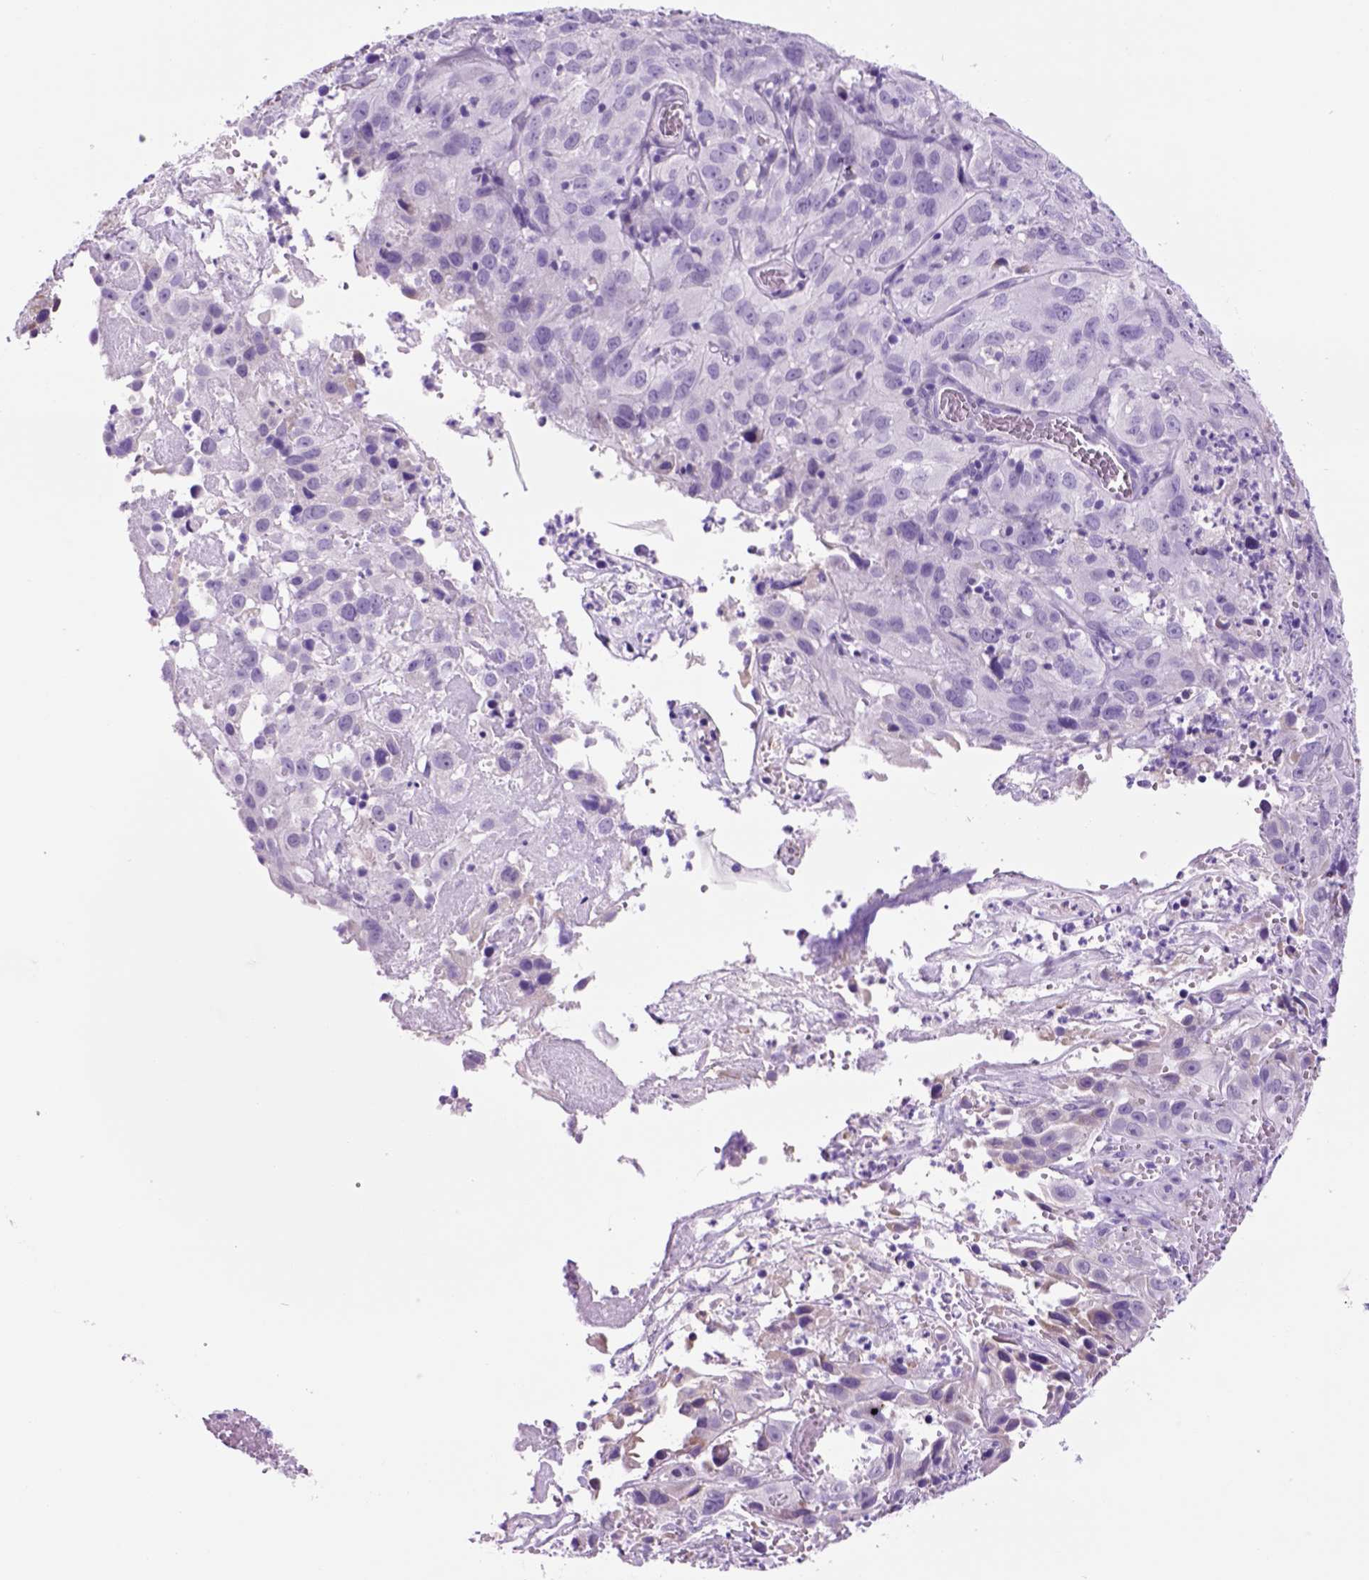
{"staining": {"intensity": "negative", "quantity": "none", "location": "none"}, "tissue": "cervical cancer", "cell_type": "Tumor cells", "image_type": "cancer", "snomed": [{"axis": "morphology", "description": "Squamous cell carcinoma, NOS"}, {"axis": "topography", "description": "Cervix"}], "caption": "DAB immunohistochemical staining of human cervical cancer demonstrates no significant positivity in tumor cells.", "gene": "HHIPL2", "patient": {"sex": "female", "age": 32}}